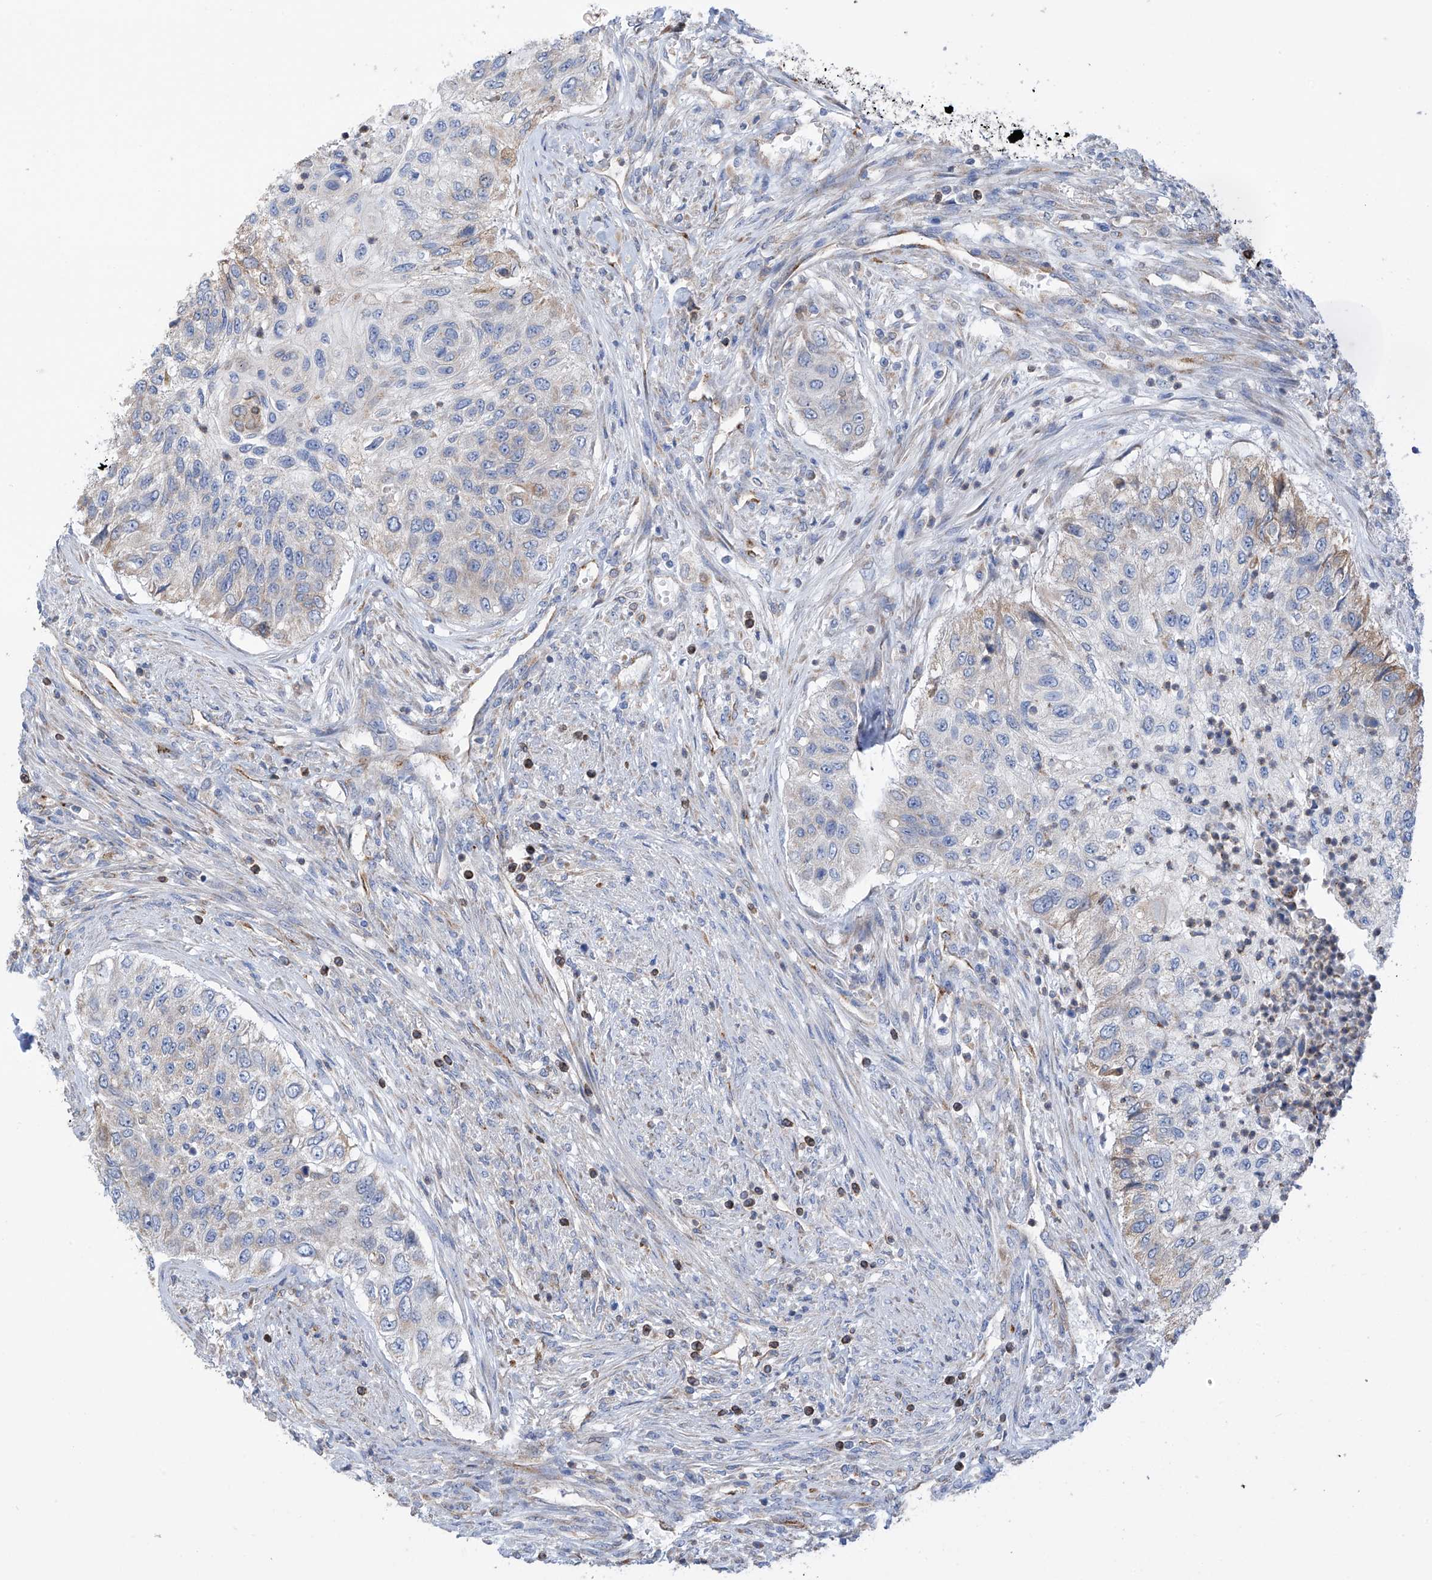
{"staining": {"intensity": "weak", "quantity": "<25%", "location": "cytoplasmic/membranous"}, "tissue": "urothelial cancer", "cell_type": "Tumor cells", "image_type": "cancer", "snomed": [{"axis": "morphology", "description": "Urothelial carcinoma, High grade"}, {"axis": "topography", "description": "Urinary bladder"}], "caption": "Protein analysis of urothelial cancer reveals no significant expression in tumor cells.", "gene": "EIF5B", "patient": {"sex": "female", "age": 60}}